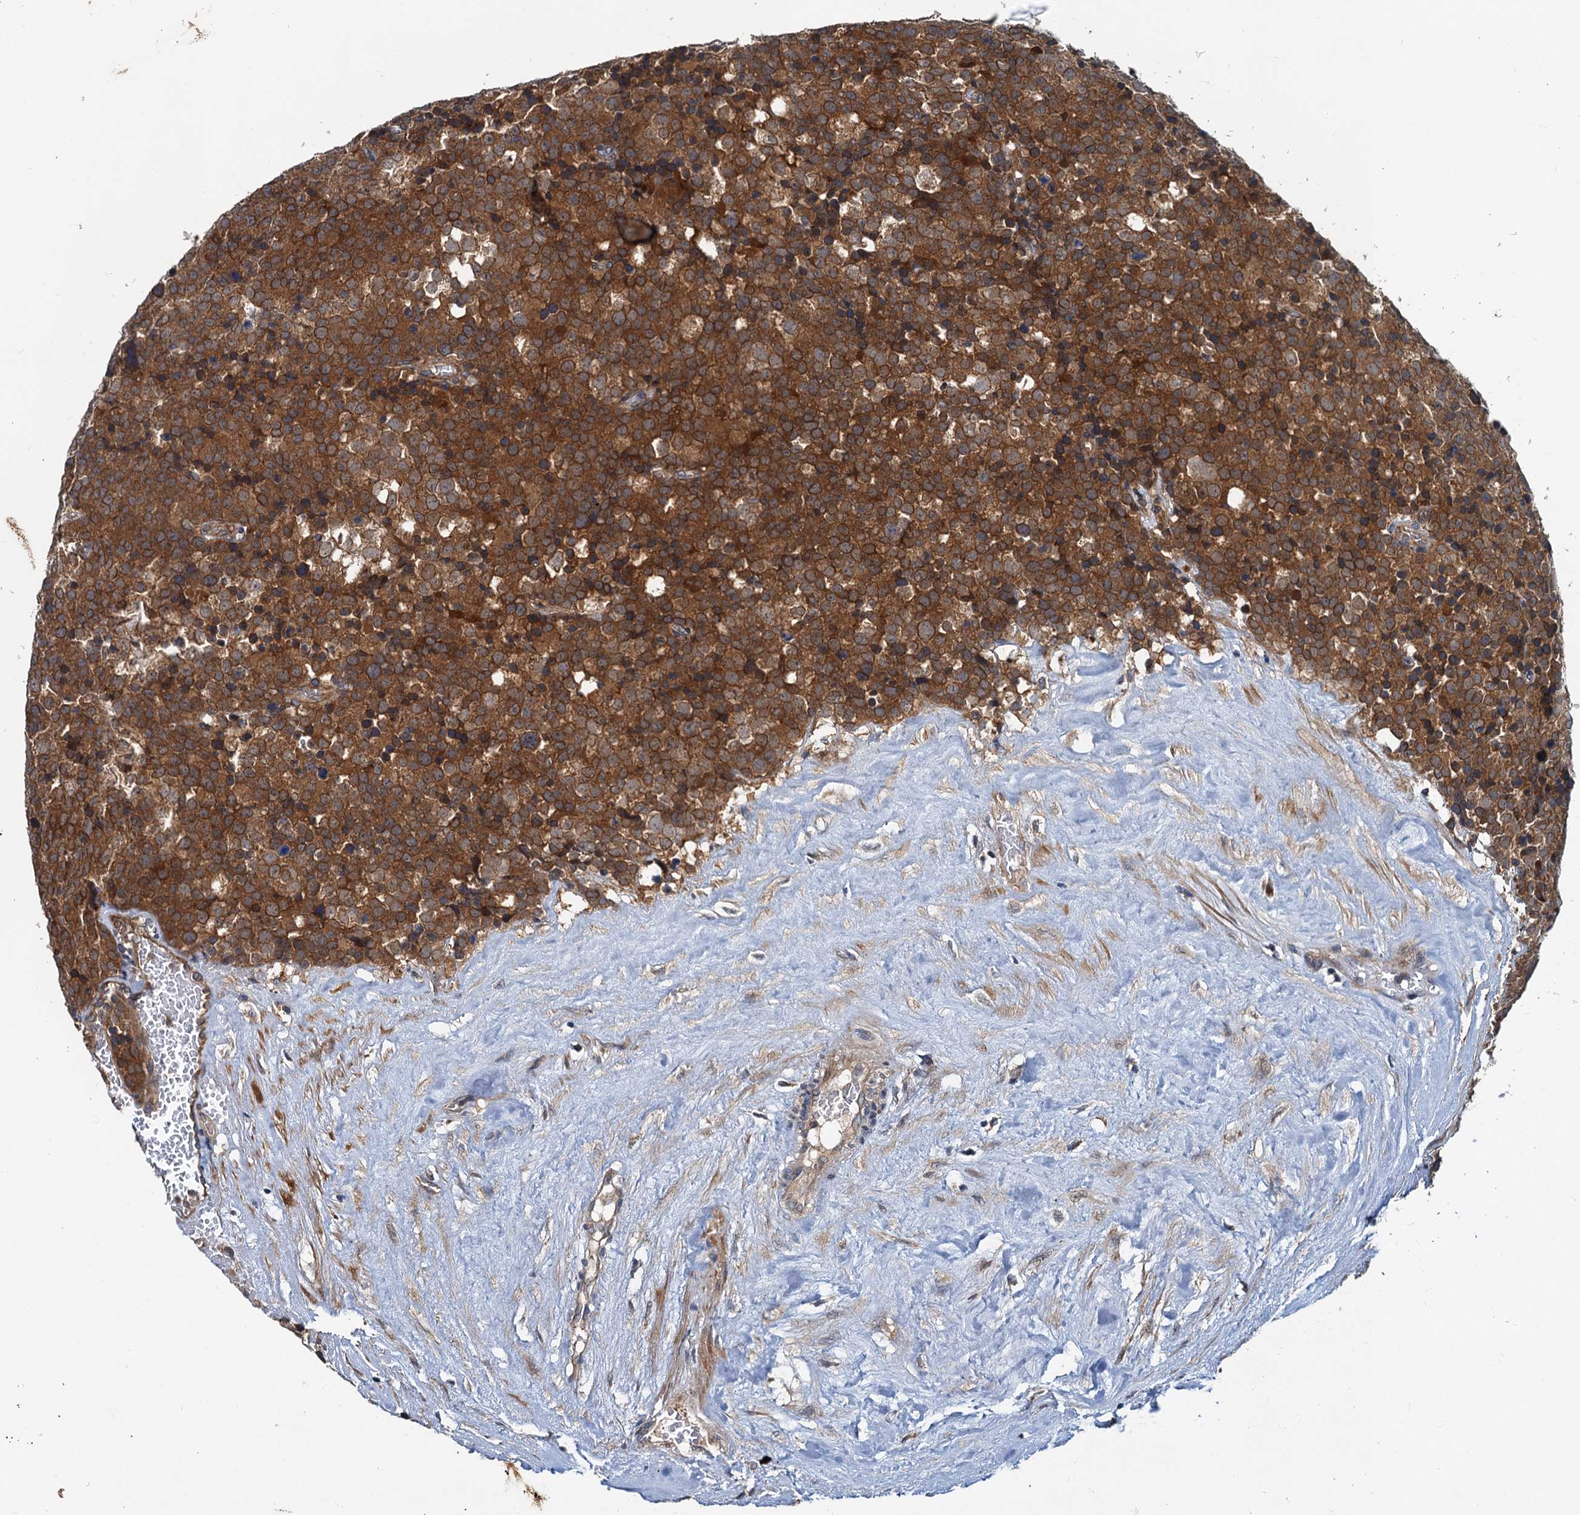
{"staining": {"intensity": "strong", "quantity": ">75%", "location": "cytoplasmic/membranous"}, "tissue": "testis cancer", "cell_type": "Tumor cells", "image_type": "cancer", "snomed": [{"axis": "morphology", "description": "Seminoma, NOS"}, {"axis": "topography", "description": "Testis"}], "caption": "Seminoma (testis) tissue exhibits strong cytoplasmic/membranous staining in approximately >75% of tumor cells, visualized by immunohistochemistry.", "gene": "EFL1", "patient": {"sex": "male", "age": 71}}